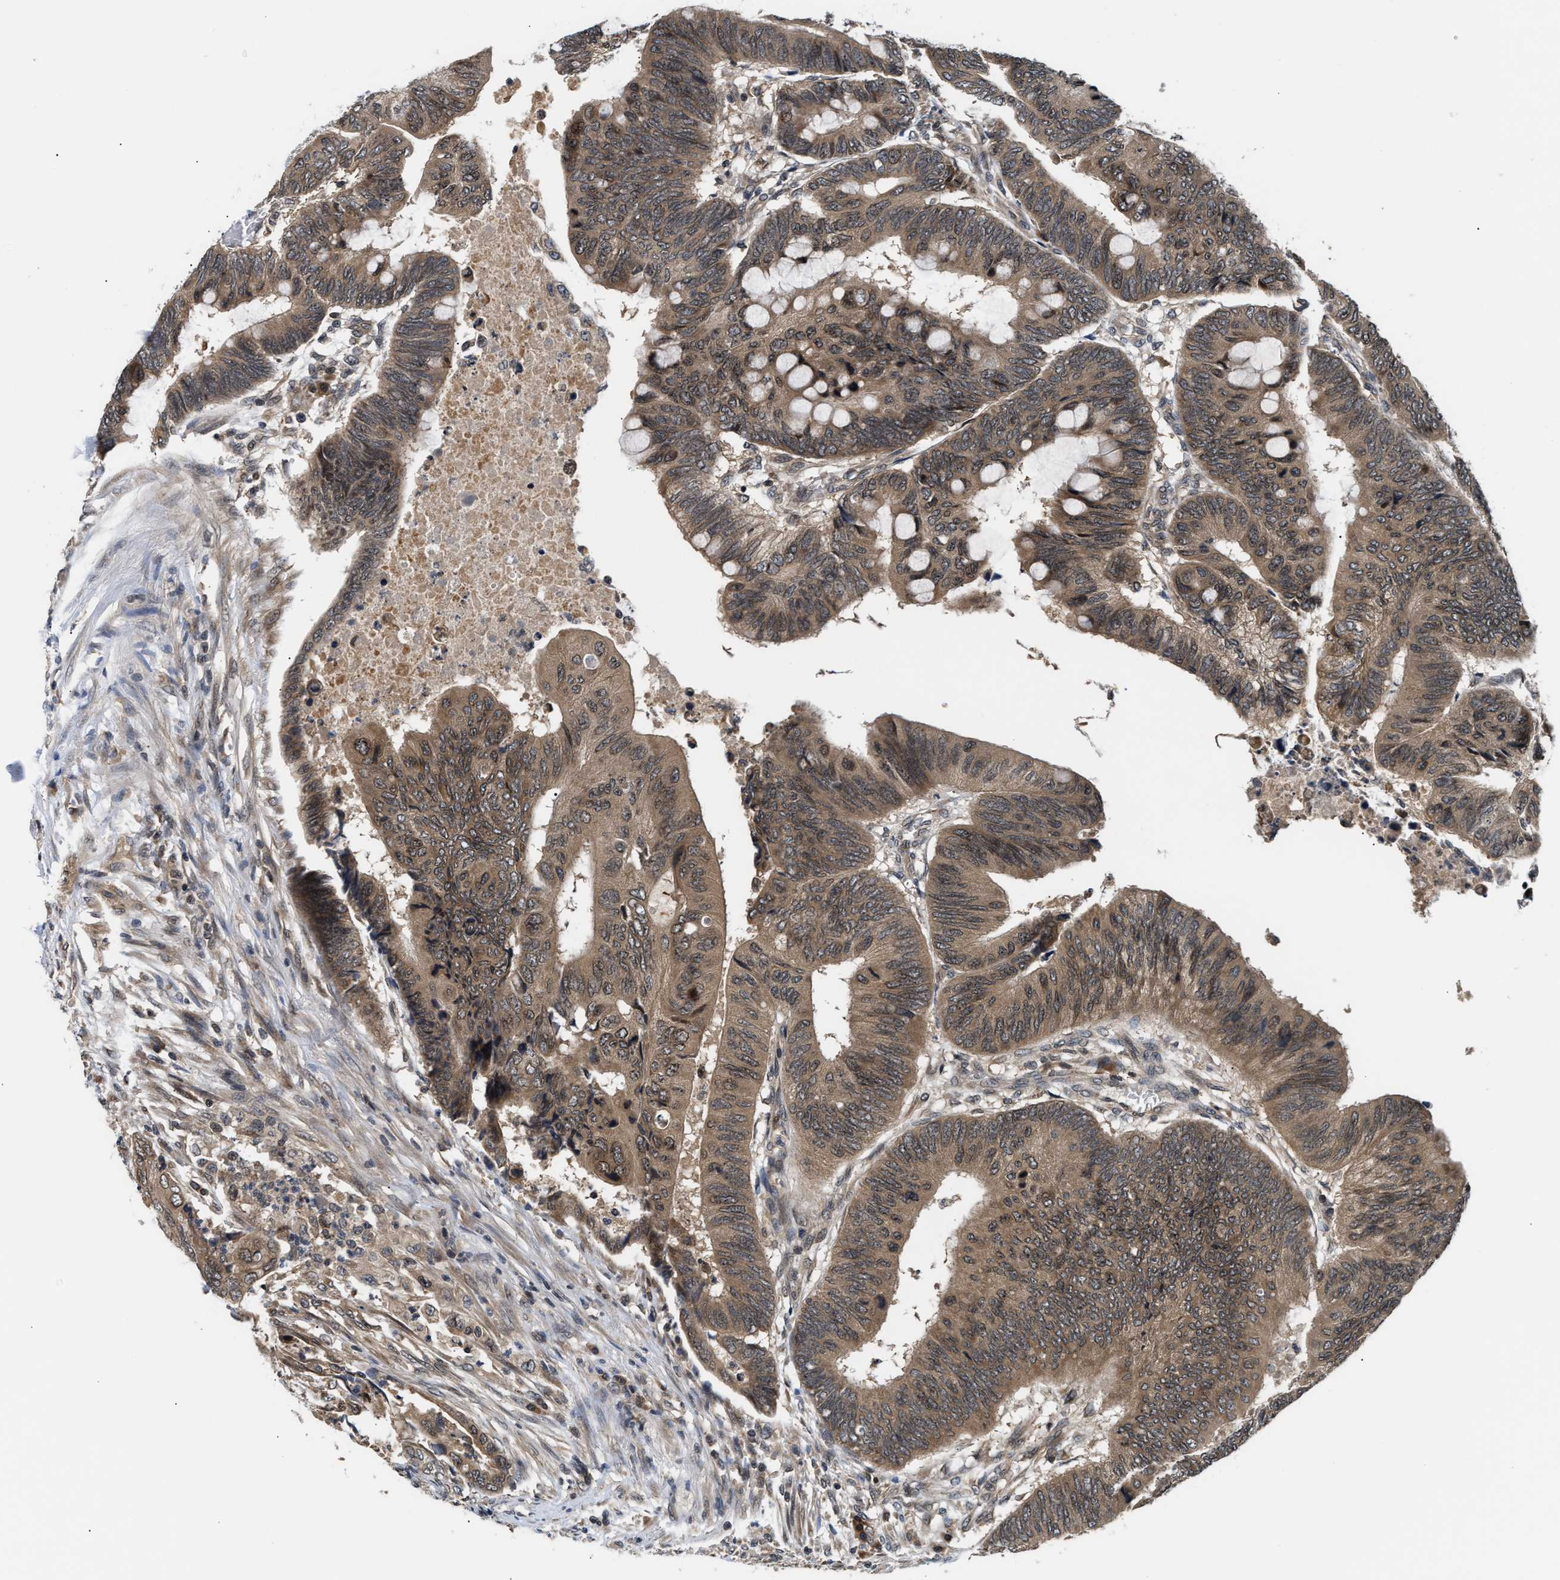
{"staining": {"intensity": "moderate", "quantity": ">75%", "location": "cytoplasmic/membranous"}, "tissue": "colorectal cancer", "cell_type": "Tumor cells", "image_type": "cancer", "snomed": [{"axis": "morphology", "description": "Normal tissue, NOS"}, {"axis": "morphology", "description": "Adenocarcinoma, NOS"}, {"axis": "topography", "description": "Rectum"}, {"axis": "topography", "description": "Peripheral nerve tissue"}], "caption": "Brown immunohistochemical staining in adenocarcinoma (colorectal) displays moderate cytoplasmic/membranous positivity in approximately >75% of tumor cells. Immunohistochemistry stains the protein of interest in brown and the nuclei are stained blue.", "gene": "RAB29", "patient": {"sex": "male", "age": 92}}